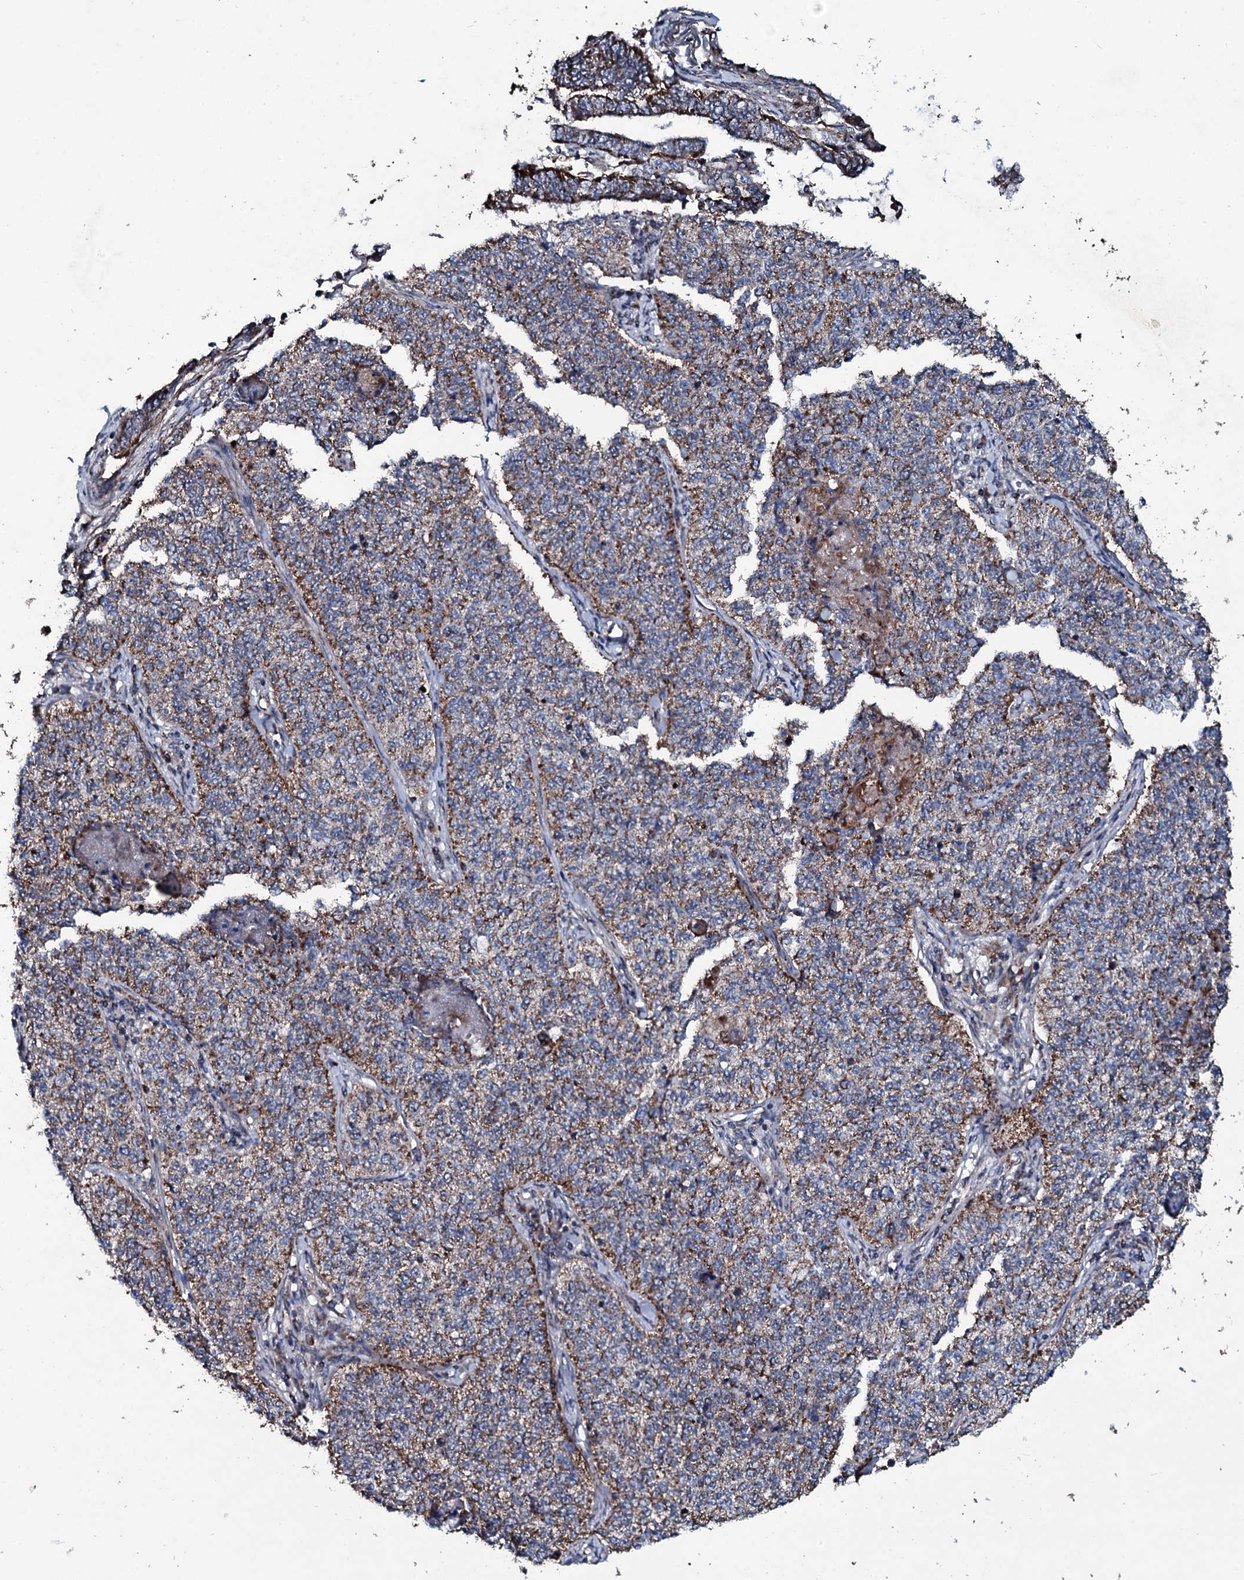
{"staining": {"intensity": "moderate", "quantity": ">75%", "location": "cytoplasmic/membranous"}, "tissue": "cervical cancer", "cell_type": "Tumor cells", "image_type": "cancer", "snomed": [{"axis": "morphology", "description": "Squamous cell carcinoma, NOS"}, {"axis": "topography", "description": "Cervix"}], "caption": "Immunohistochemistry of human cervical cancer (squamous cell carcinoma) shows medium levels of moderate cytoplasmic/membranous expression in about >75% of tumor cells.", "gene": "DYNC2I2", "patient": {"sex": "female", "age": 35}}